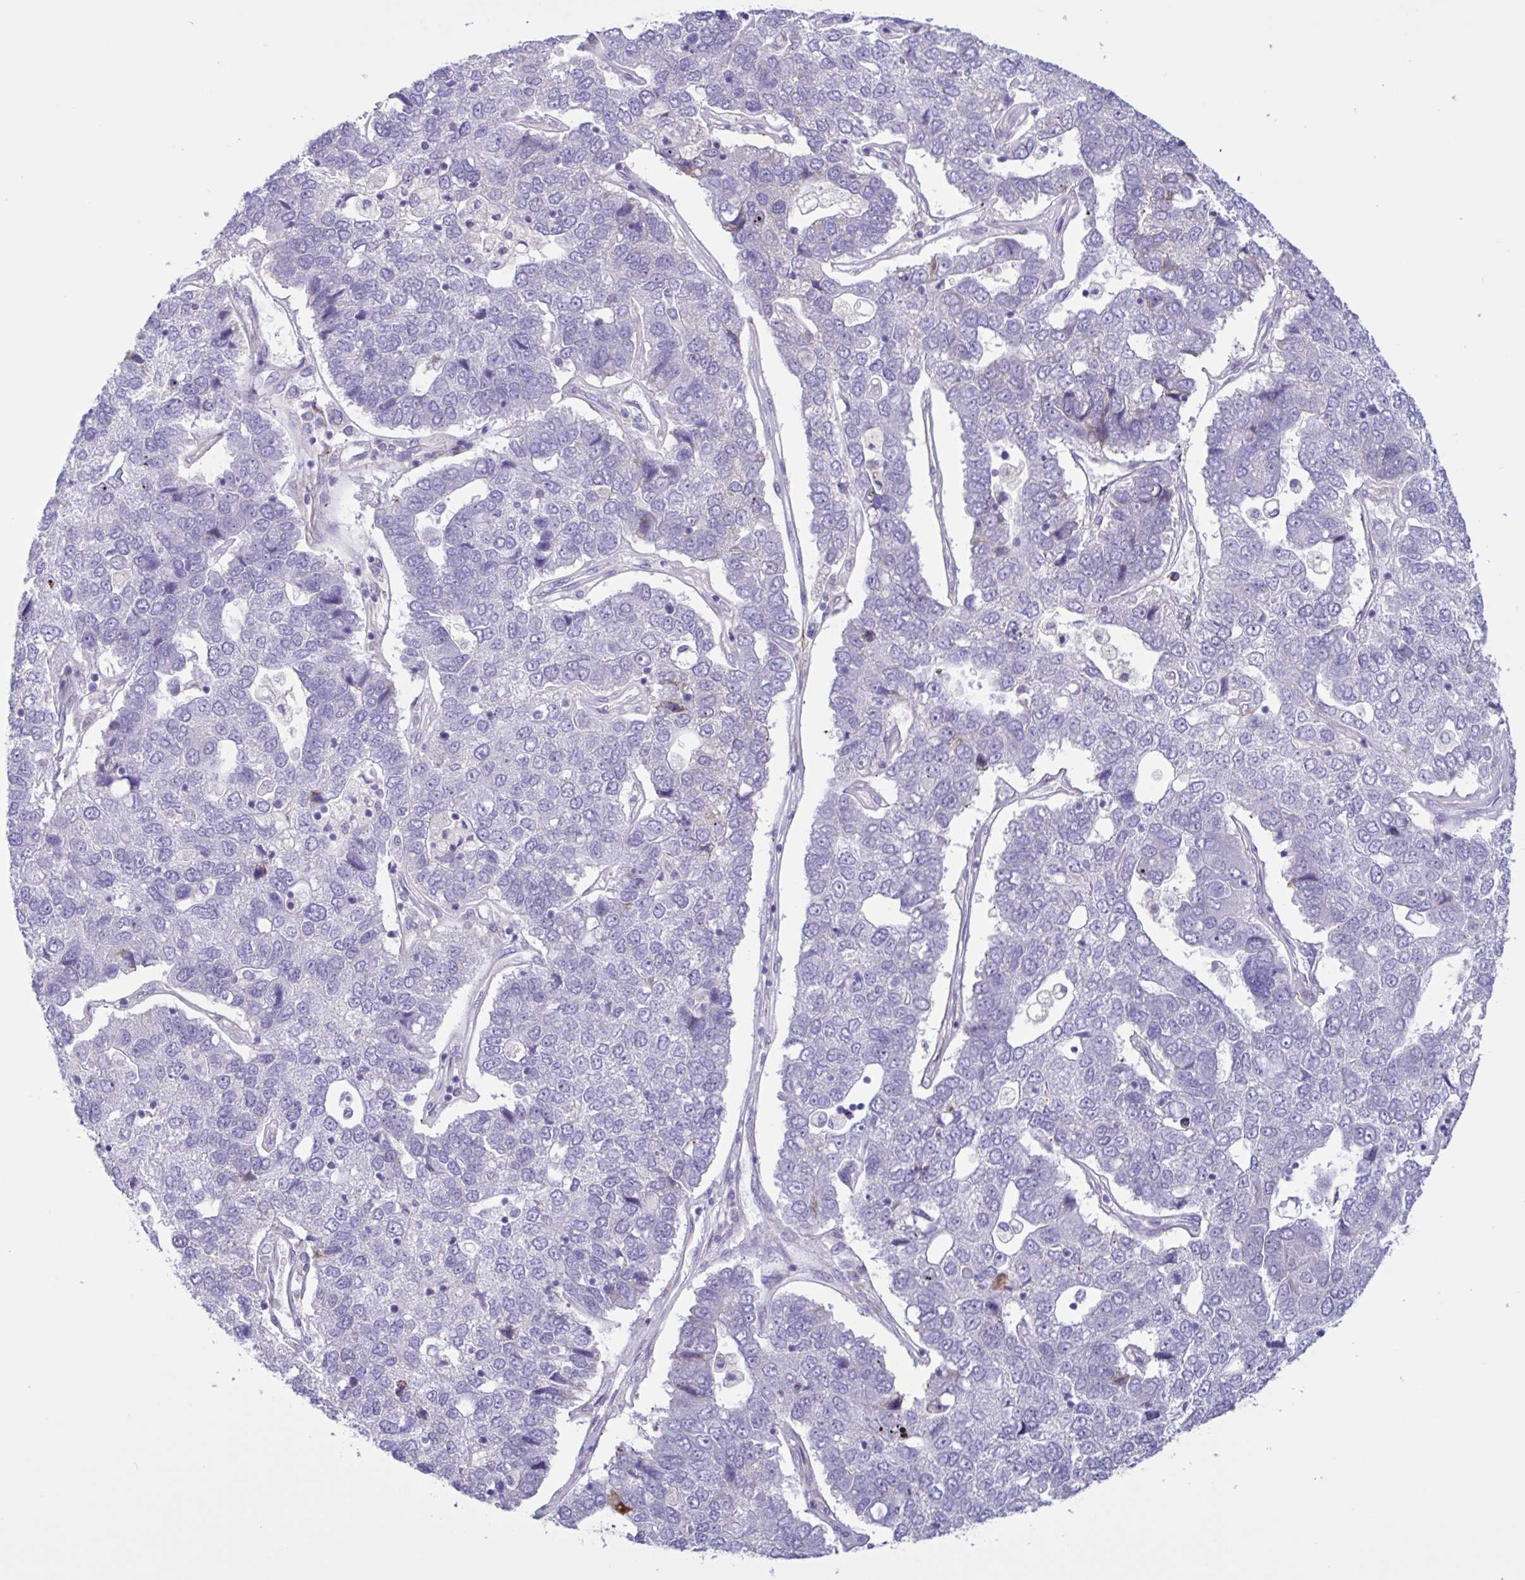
{"staining": {"intensity": "negative", "quantity": "none", "location": "none"}, "tissue": "pancreatic cancer", "cell_type": "Tumor cells", "image_type": "cancer", "snomed": [{"axis": "morphology", "description": "Adenocarcinoma, NOS"}, {"axis": "topography", "description": "Pancreas"}], "caption": "This is a photomicrograph of IHC staining of pancreatic adenocarcinoma, which shows no staining in tumor cells.", "gene": "DSC3", "patient": {"sex": "female", "age": 61}}